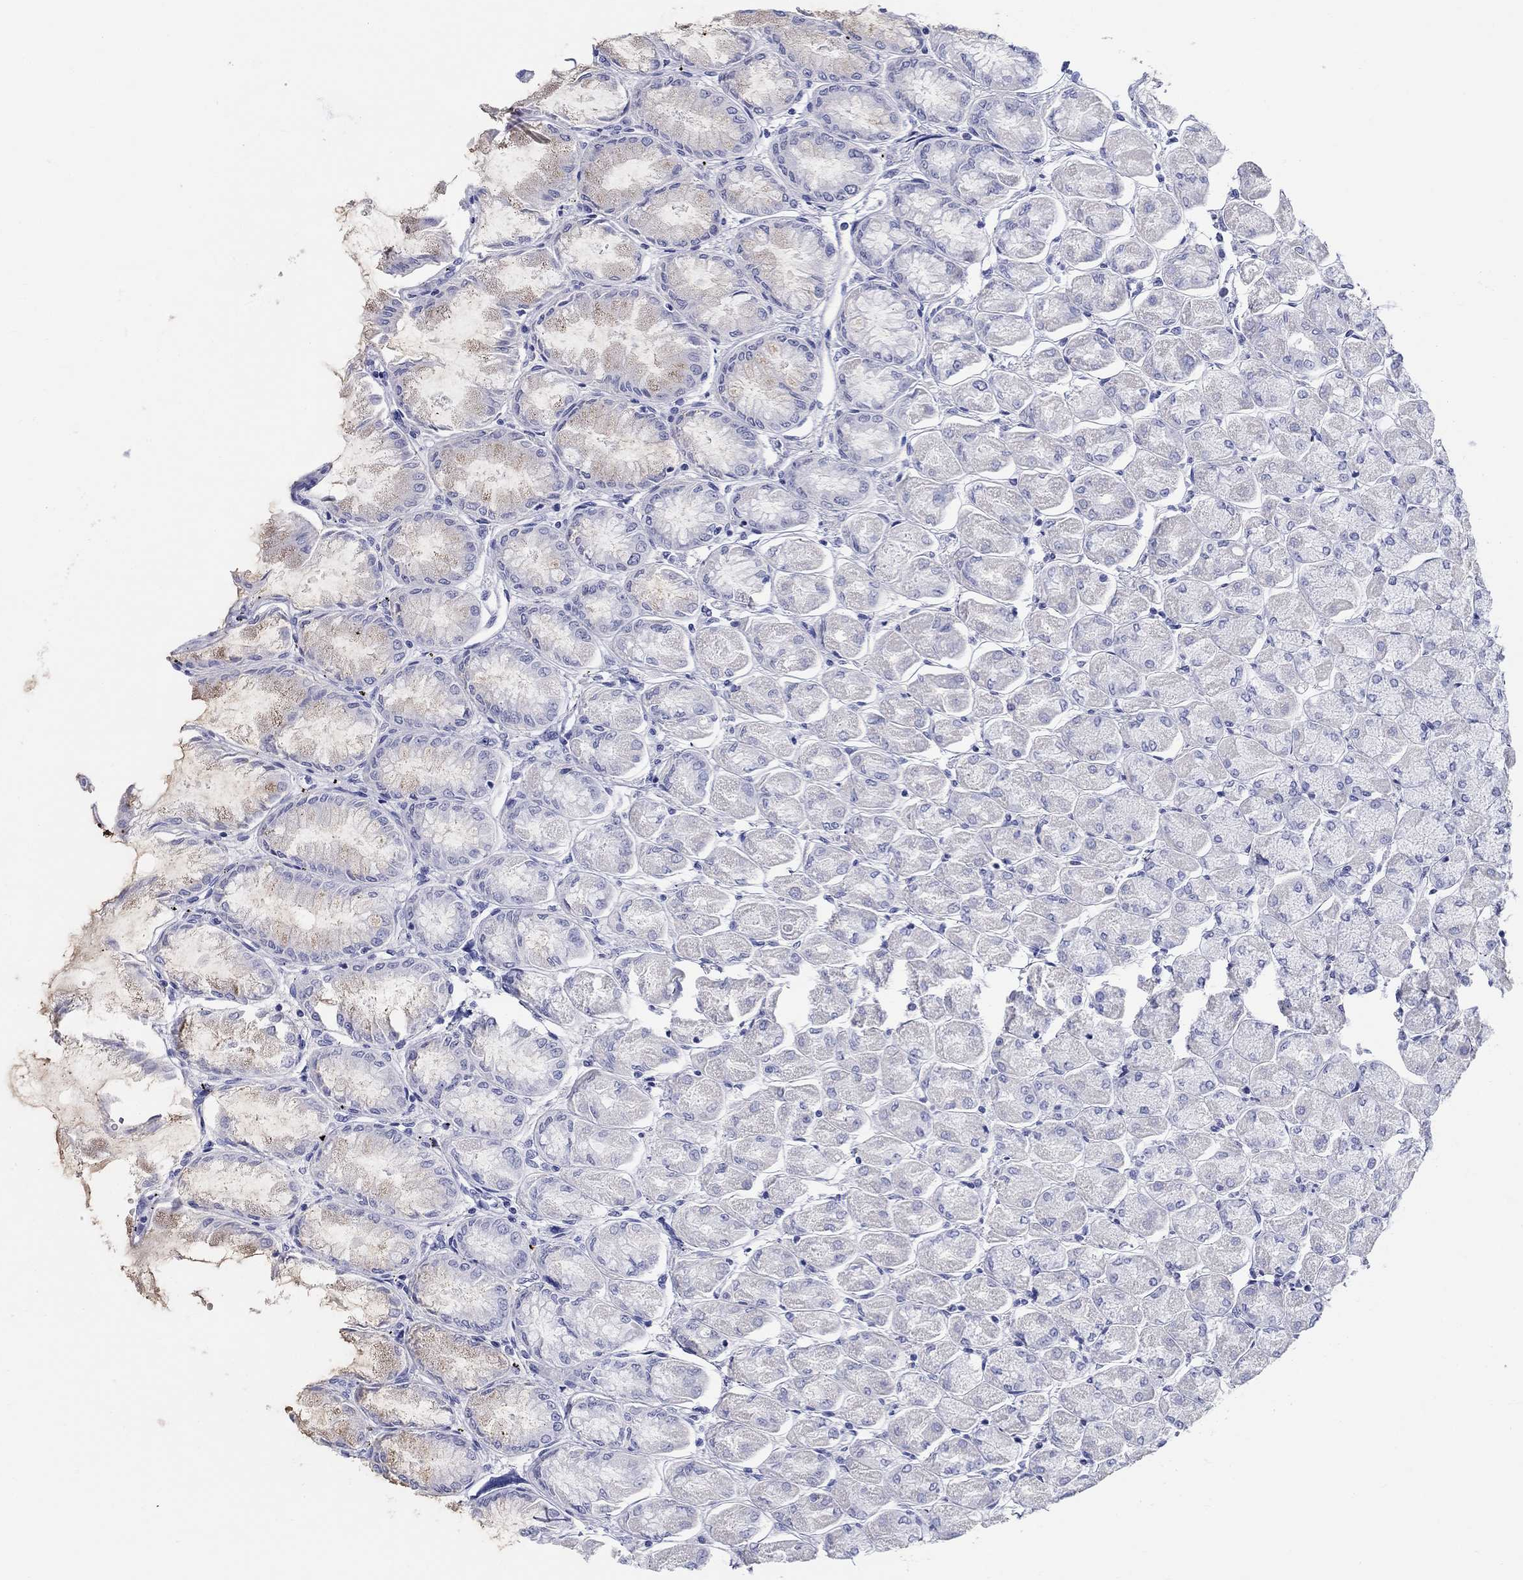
{"staining": {"intensity": "negative", "quantity": "none", "location": "none"}, "tissue": "stomach", "cell_type": "Glandular cells", "image_type": "normal", "snomed": [{"axis": "morphology", "description": "Normal tissue, NOS"}, {"axis": "topography", "description": "Stomach, upper"}], "caption": "Stomach stained for a protein using immunohistochemistry exhibits no positivity glandular cells.", "gene": "LAMP5", "patient": {"sex": "male", "age": 60}}